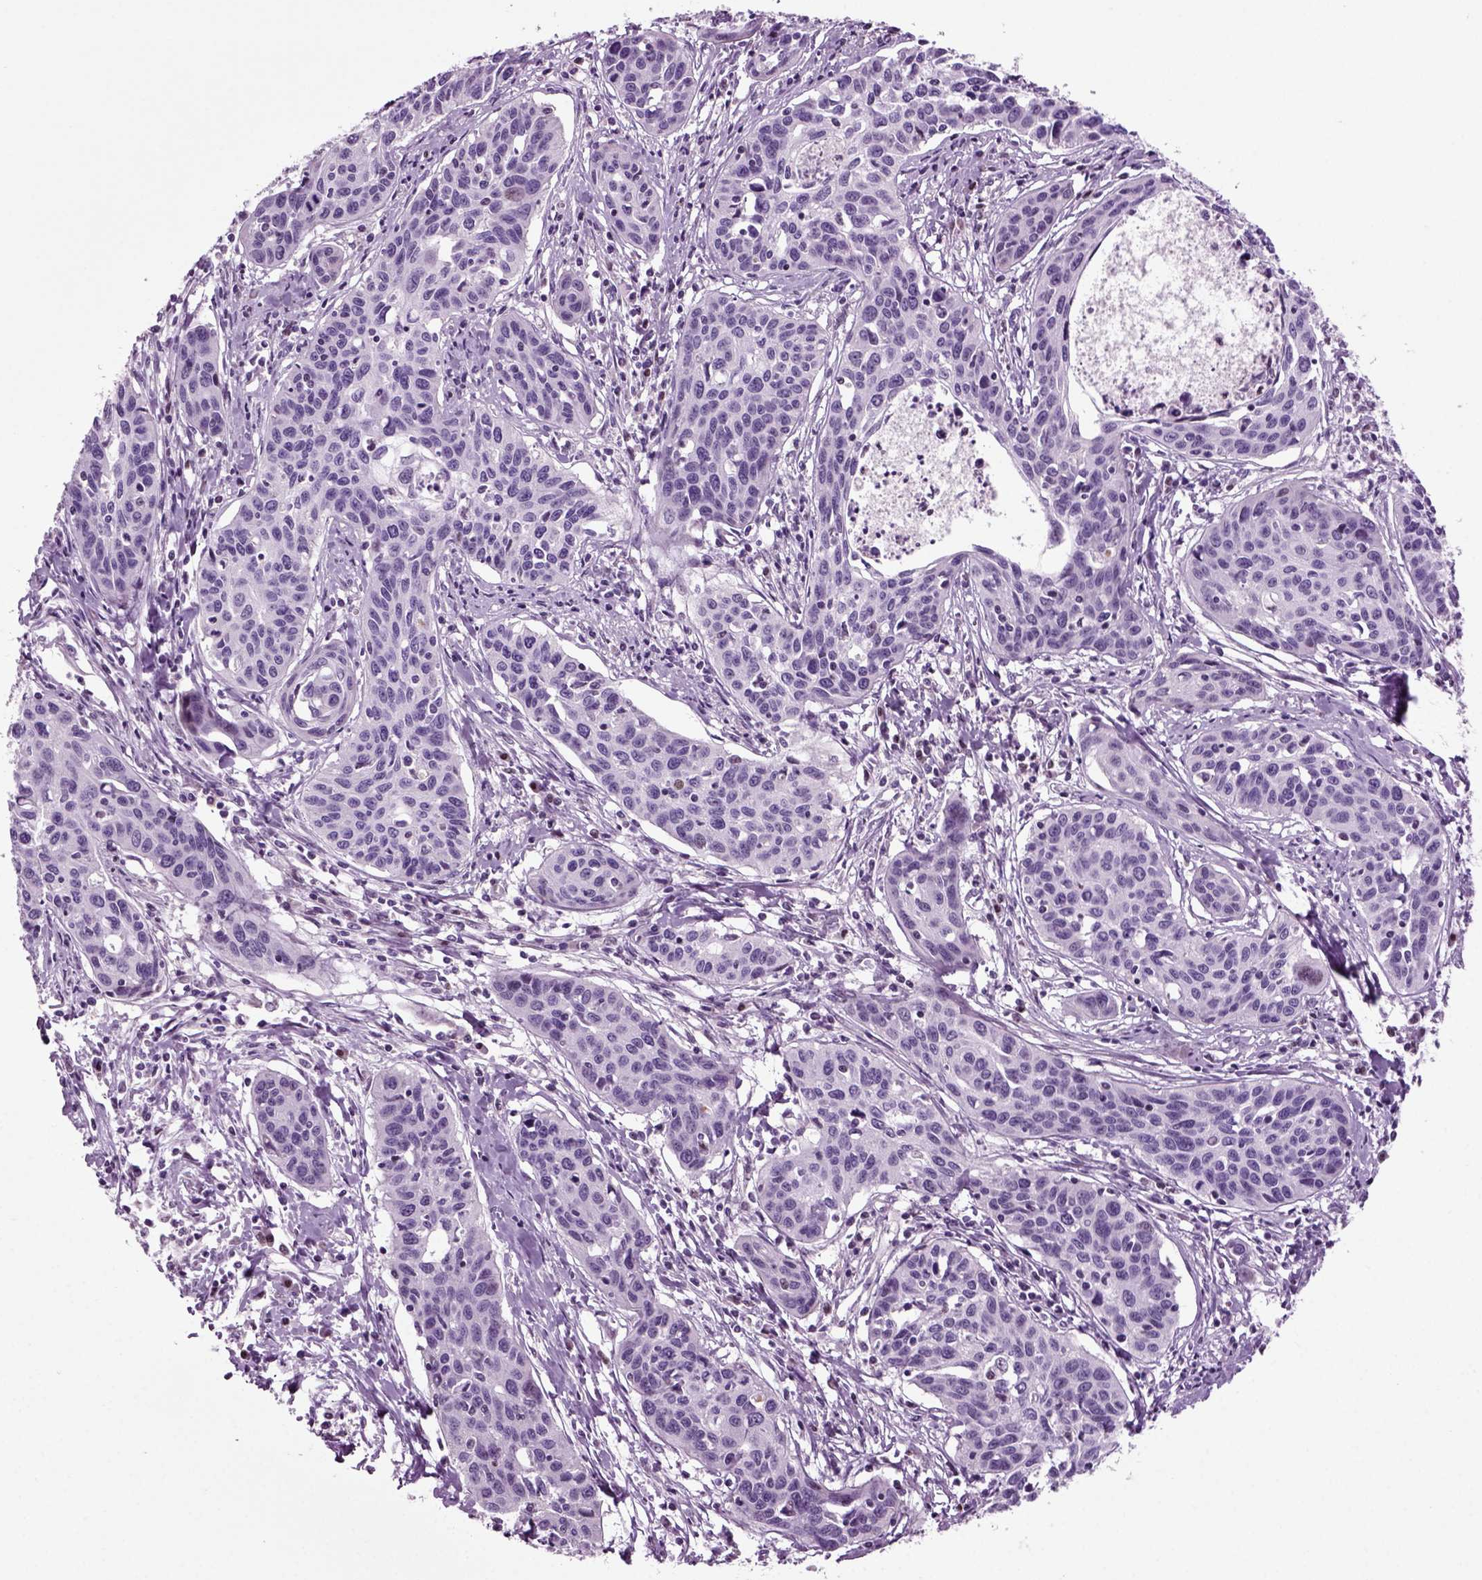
{"staining": {"intensity": "negative", "quantity": "none", "location": "none"}, "tissue": "cervical cancer", "cell_type": "Tumor cells", "image_type": "cancer", "snomed": [{"axis": "morphology", "description": "Squamous cell carcinoma, NOS"}, {"axis": "topography", "description": "Cervix"}], "caption": "This is an immunohistochemistry (IHC) photomicrograph of squamous cell carcinoma (cervical). There is no staining in tumor cells.", "gene": "ARID3A", "patient": {"sex": "female", "age": 31}}